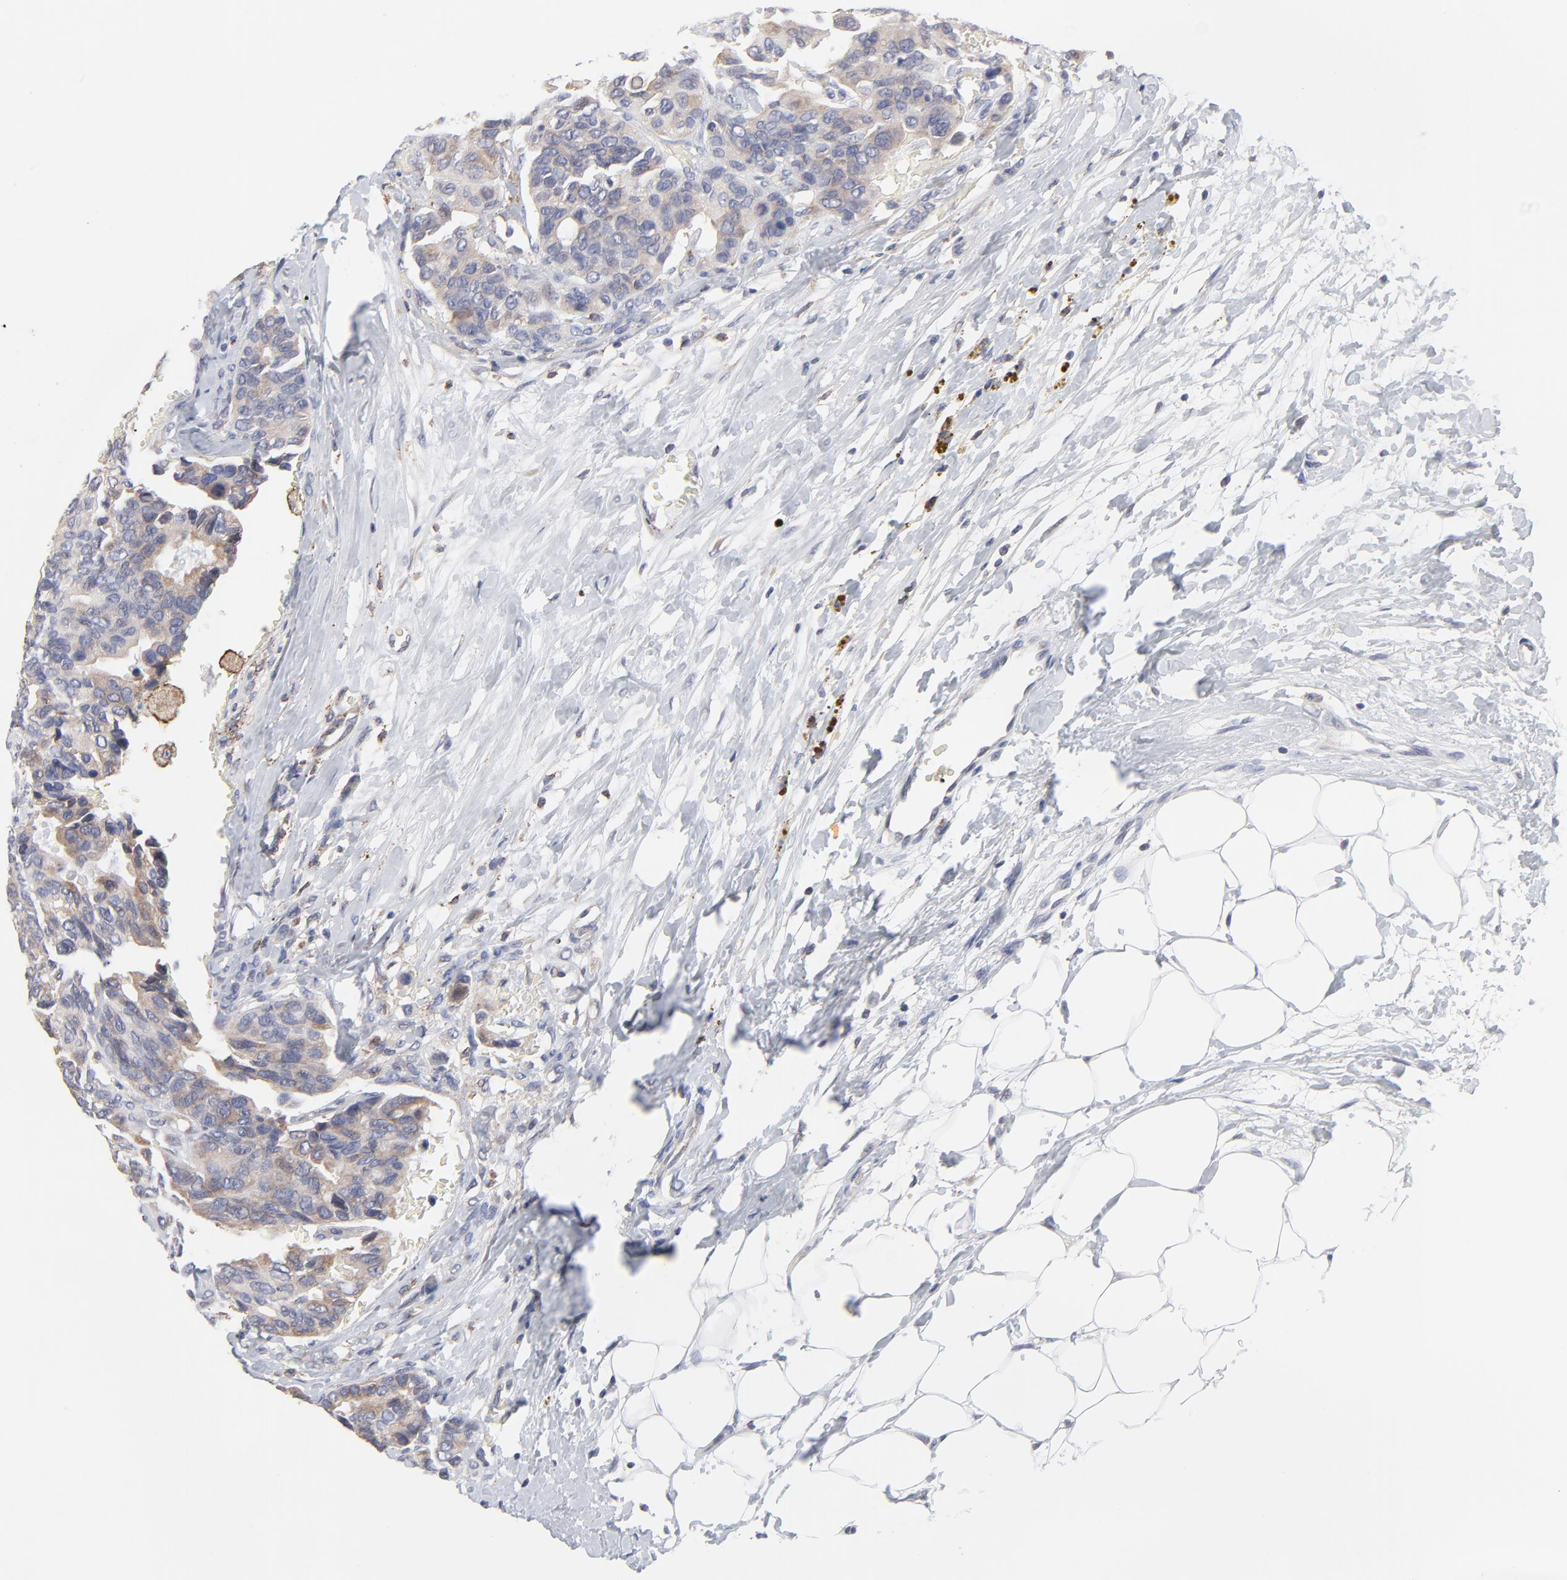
{"staining": {"intensity": "weak", "quantity": ">75%", "location": "cytoplasmic/membranous"}, "tissue": "breast cancer", "cell_type": "Tumor cells", "image_type": "cancer", "snomed": [{"axis": "morphology", "description": "Duct carcinoma"}, {"axis": "topography", "description": "Breast"}], "caption": "Protein expression analysis of breast cancer exhibits weak cytoplasmic/membranous expression in about >75% of tumor cells.", "gene": "TRIM22", "patient": {"sex": "female", "age": 69}}